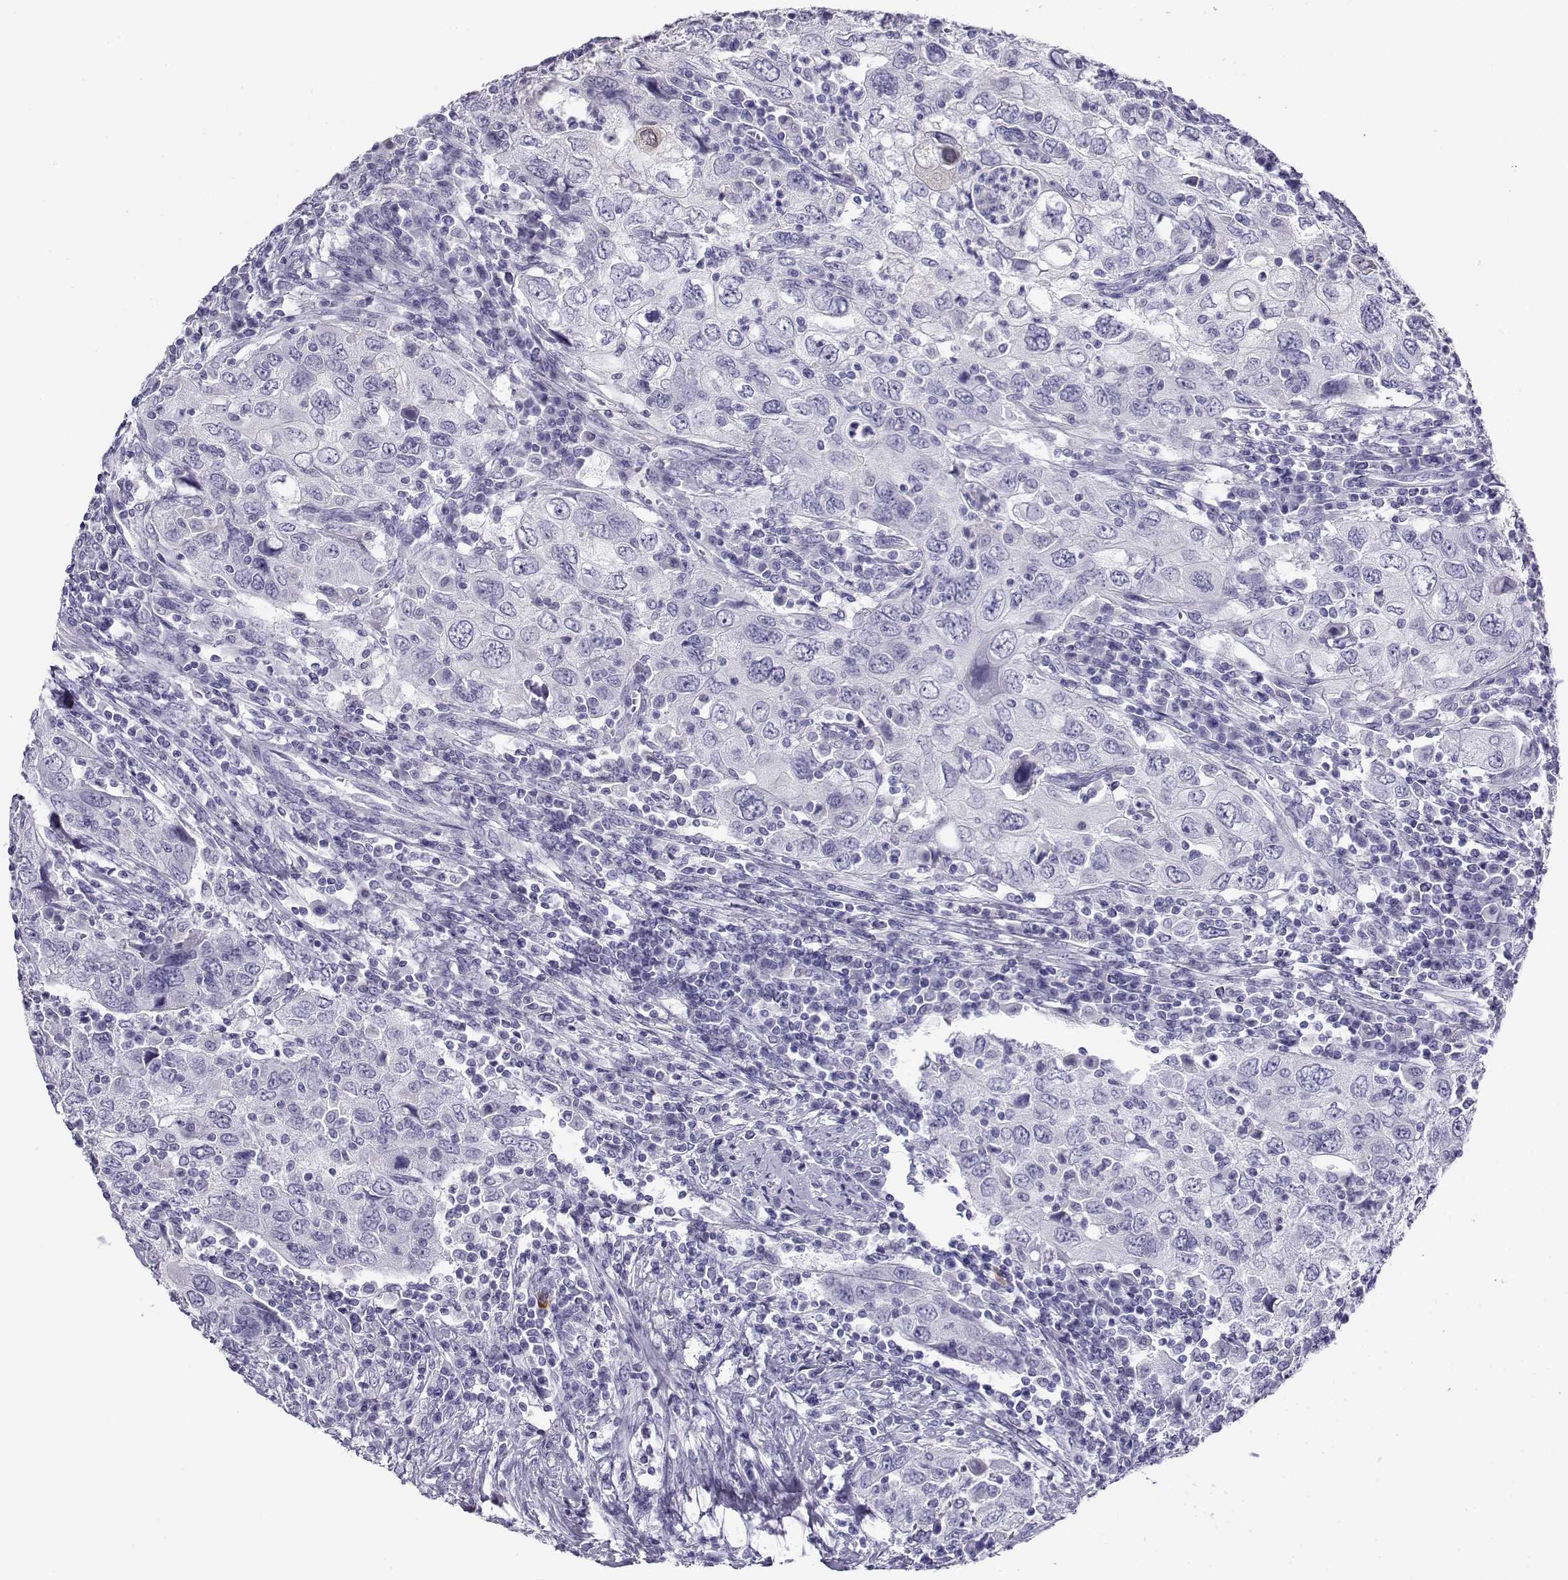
{"staining": {"intensity": "negative", "quantity": "none", "location": "none"}, "tissue": "urothelial cancer", "cell_type": "Tumor cells", "image_type": "cancer", "snomed": [{"axis": "morphology", "description": "Urothelial carcinoma, High grade"}, {"axis": "topography", "description": "Urinary bladder"}], "caption": "Immunohistochemistry image of neoplastic tissue: human high-grade urothelial carcinoma stained with DAB (3,3'-diaminobenzidine) reveals no significant protein expression in tumor cells. The staining was performed using DAB to visualize the protein expression in brown, while the nuclei were stained in blue with hematoxylin (Magnification: 20x).", "gene": "CABS1", "patient": {"sex": "male", "age": 76}}